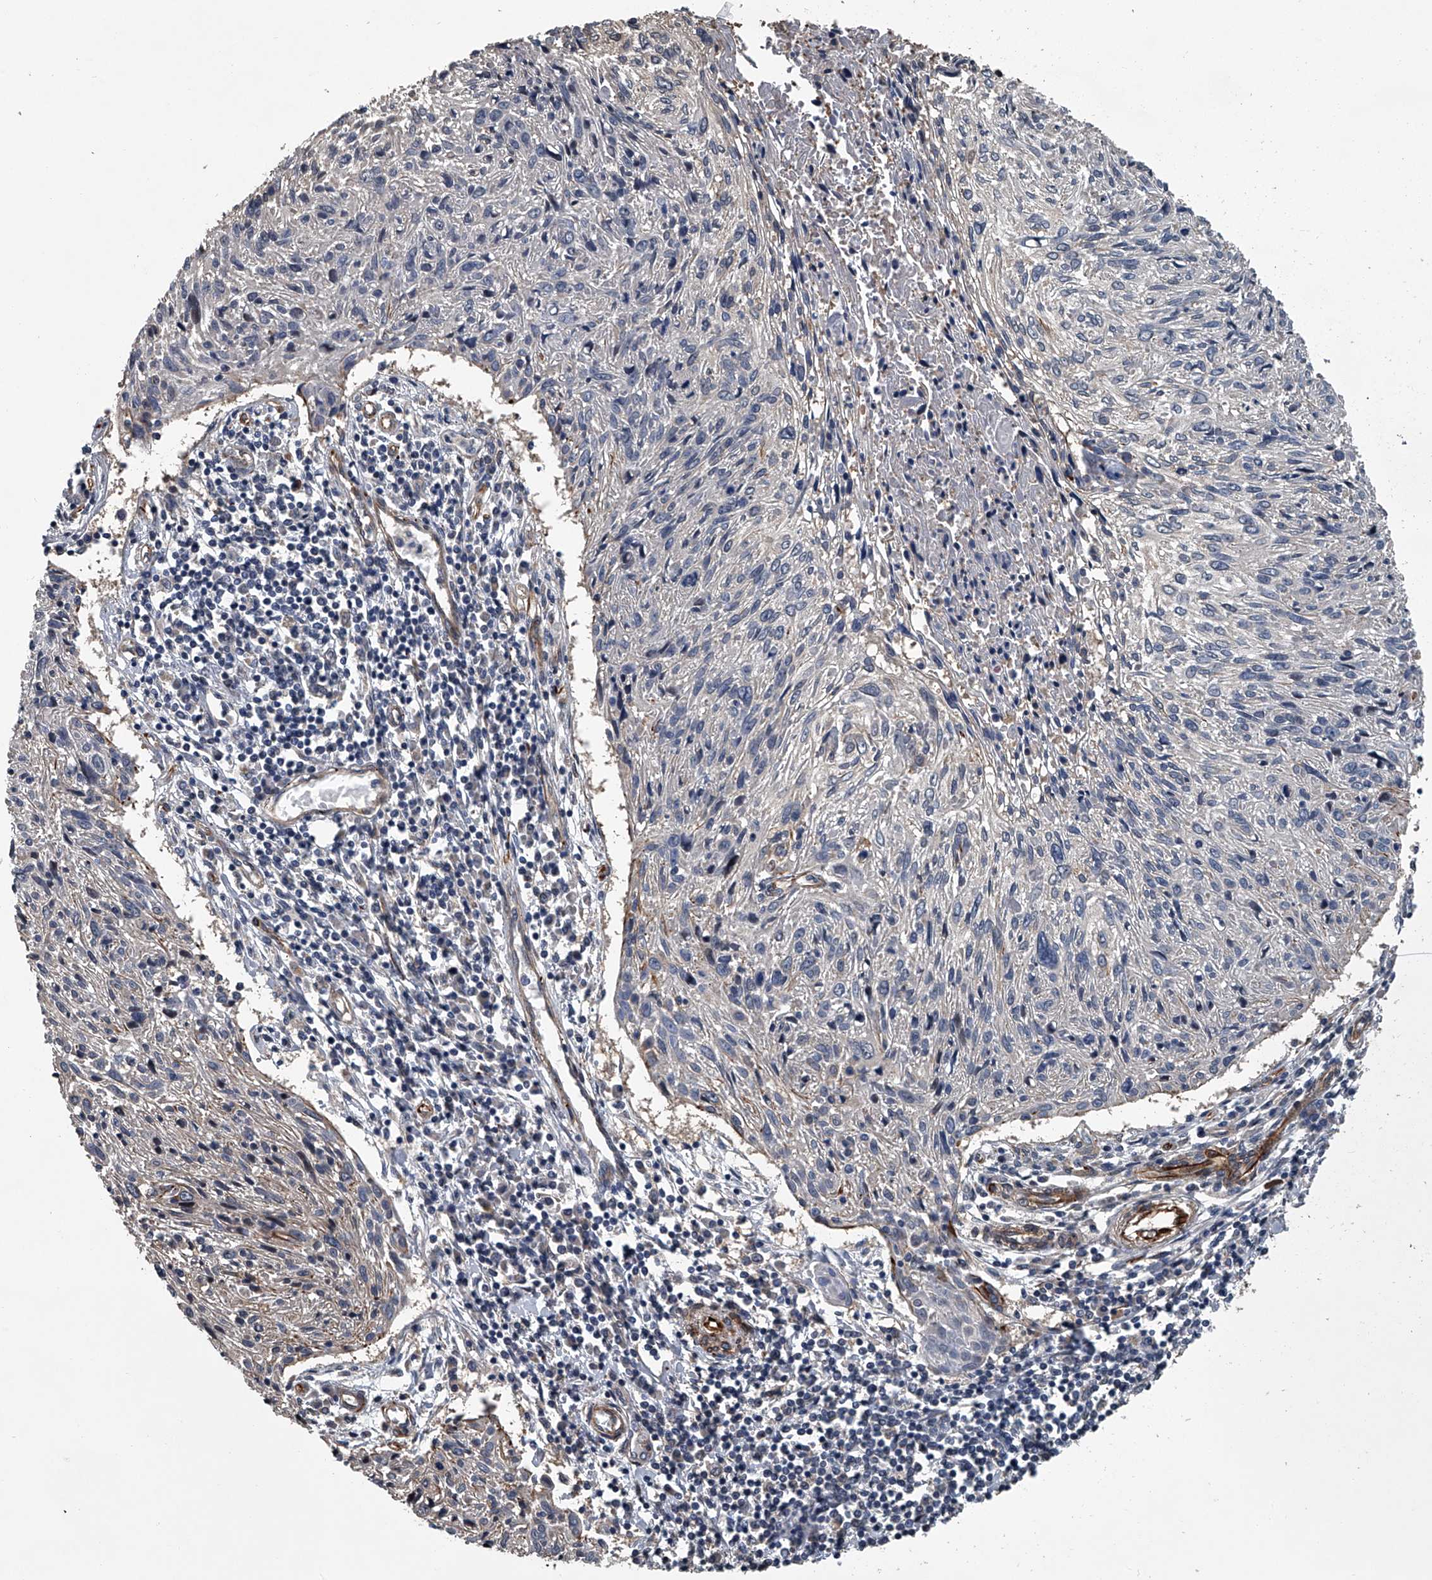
{"staining": {"intensity": "negative", "quantity": "none", "location": "none"}, "tissue": "cervical cancer", "cell_type": "Tumor cells", "image_type": "cancer", "snomed": [{"axis": "morphology", "description": "Squamous cell carcinoma, NOS"}, {"axis": "topography", "description": "Cervix"}], "caption": "This is a photomicrograph of immunohistochemistry (IHC) staining of cervical squamous cell carcinoma, which shows no positivity in tumor cells. The staining was performed using DAB to visualize the protein expression in brown, while the nuclei were stained in blue with hematoxylin (Magnification: 20x).", "gene": "LDLRAD2", "patient": {"sex": "female", "age": 51}}